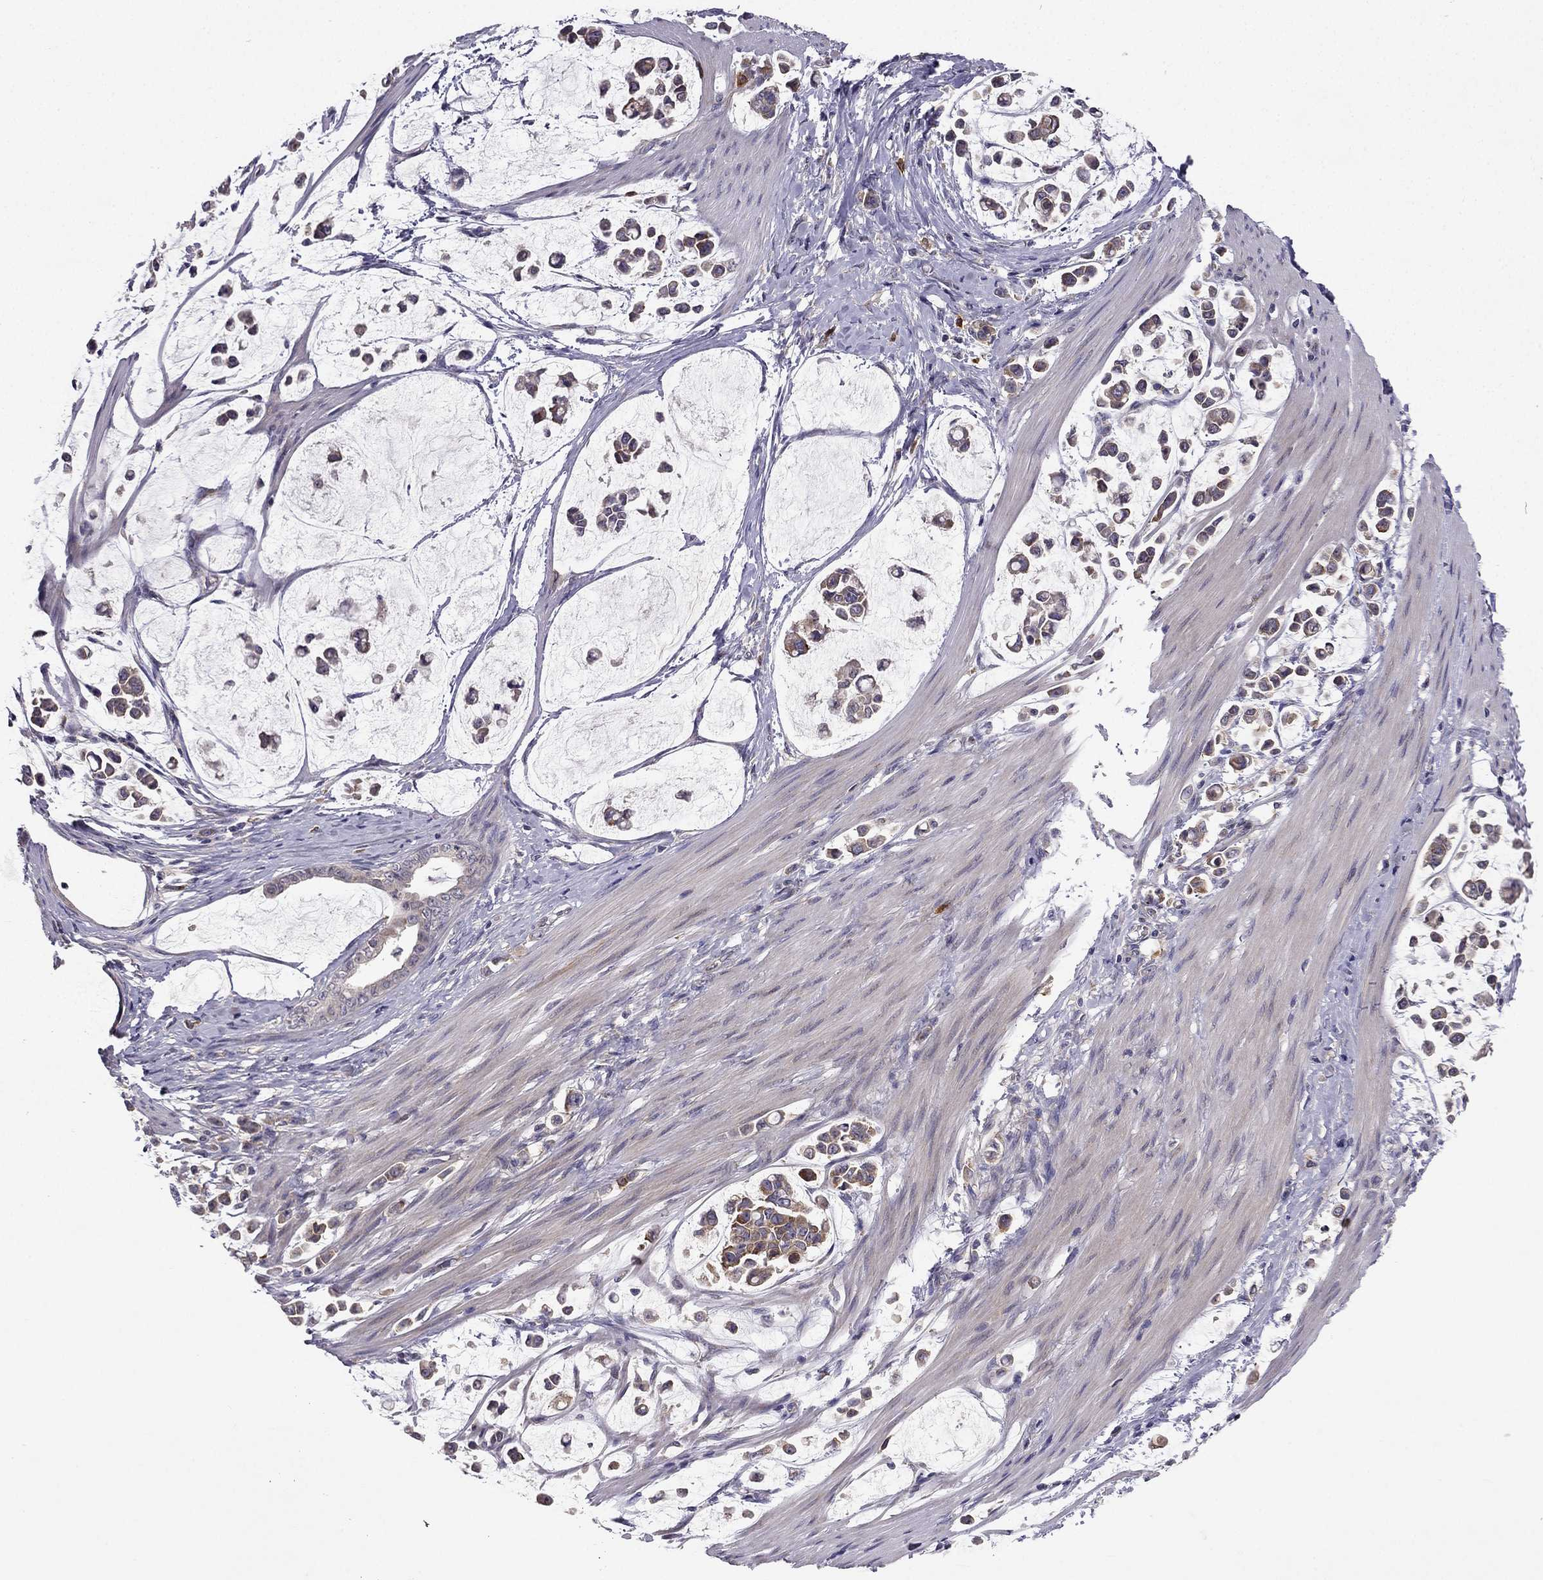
{"staining": {"intensity": "negative", "quantity": "none", "location": "none"}, "tissue": "stomach cancer", "cell_type": "Tumor cells", "image_type": "cancer", "snomed": [{"axis": "morphology", "description": "Adenocarcinoma, NOS"}, {"axis": "topography", "description": "Stomach"}], "caption": "Image shows no protein positivity in tumor cells of stomach cancer tissue.", "gene": "STXBP5", "patient": {"sex": "male", "age": 82}}